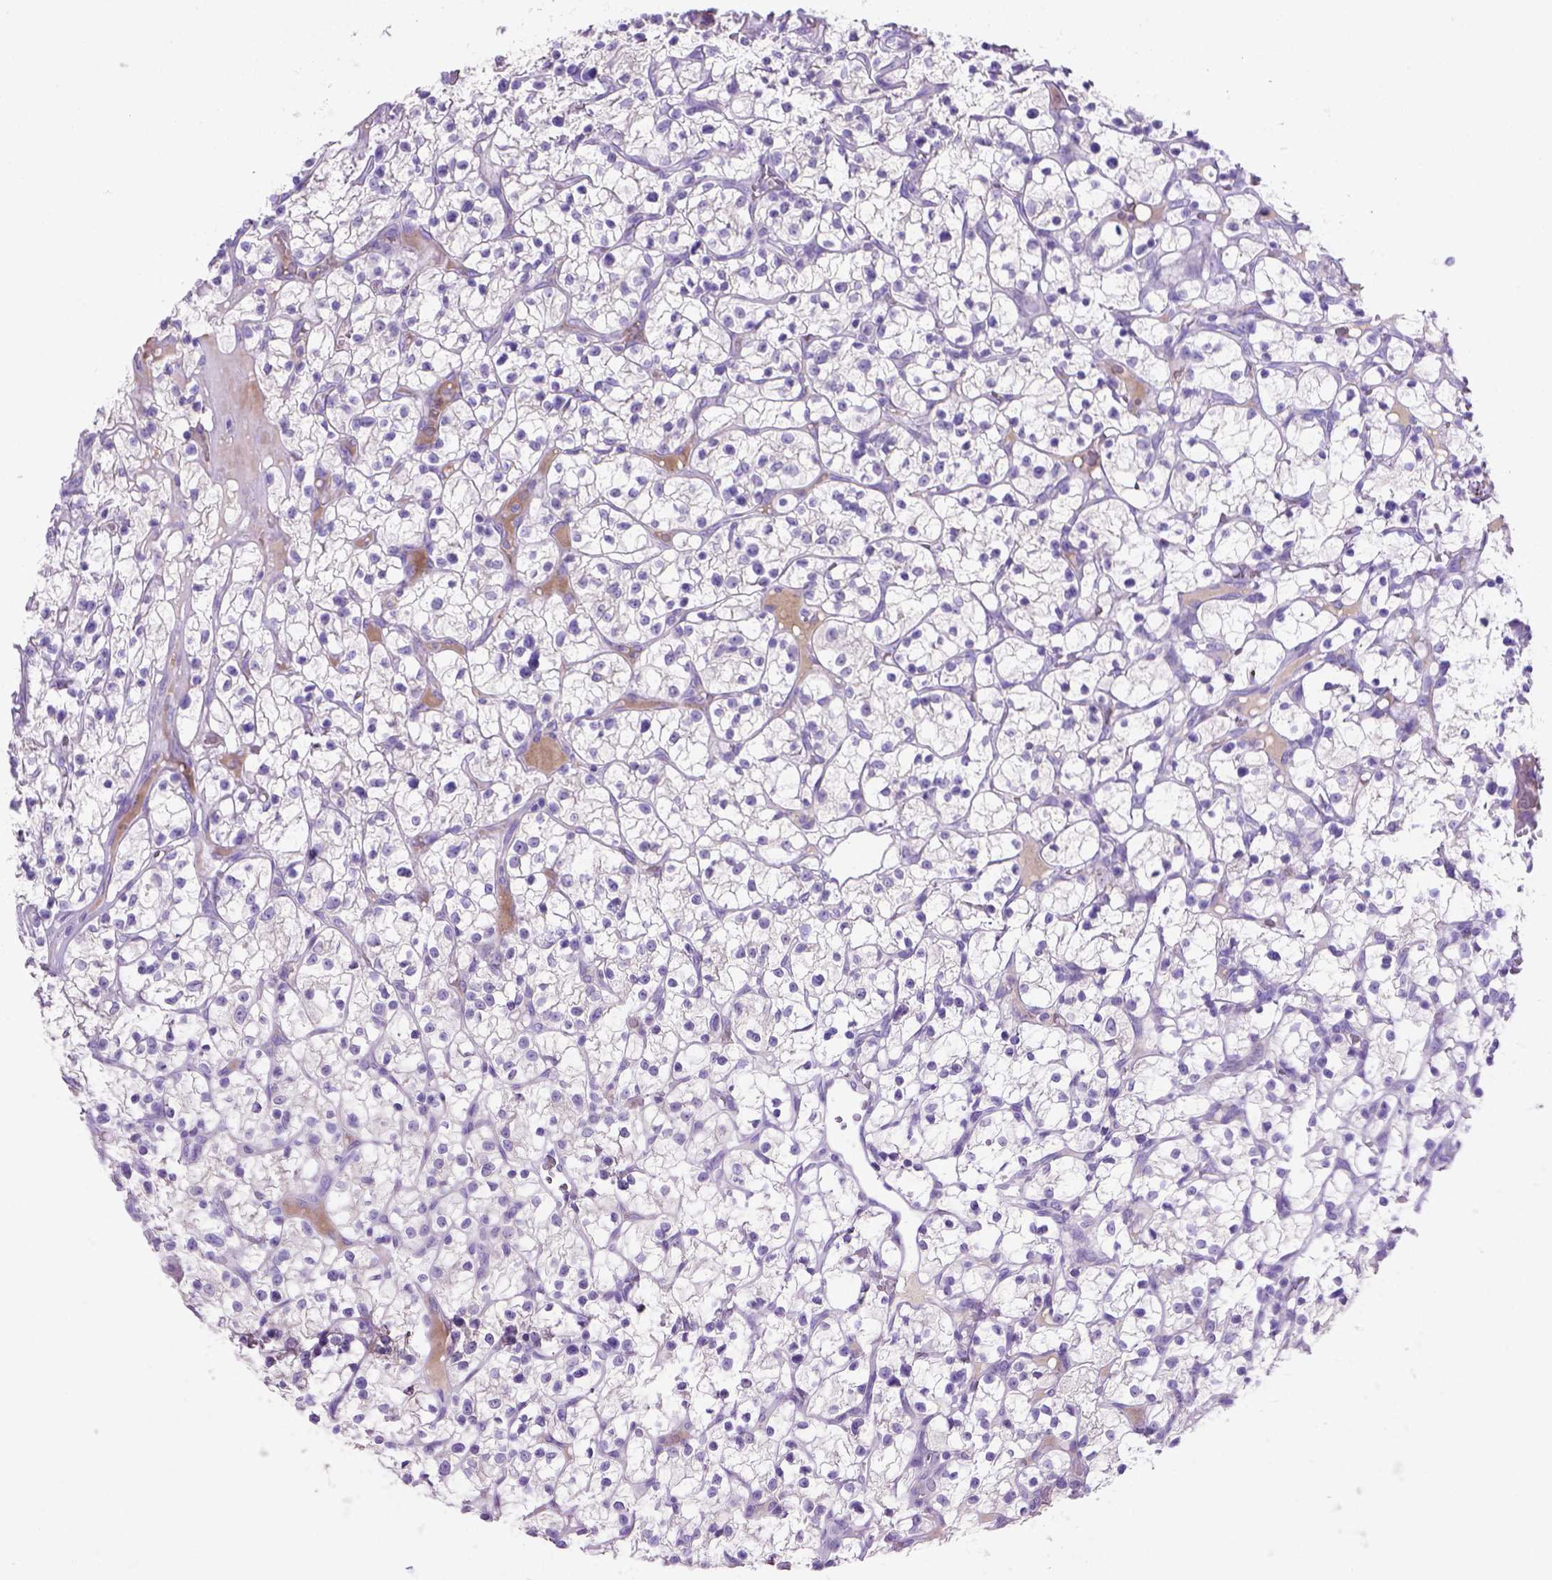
{"staining": {"intensity": "negative", "quantity": "none", "location": "none"}, "tissue": "renal cancer", "cell_type": "Tumor cells", "image_type": "cancer", "snomed": [{"axis": "morphology", "description": "Adenocarcinoma, NOS"}, {"axis": "topography", "description": "Kidney"}], "caption": "Immunohistochemistry (IHC) image of neoplastic tissue: human renal adenocarcinoma stained with DAB displays no significant protein positivity in tumor cells. Nuclei are stained in blue.", "gene": "SIRPD", "patient": {"sex": "female", "age": 64}}